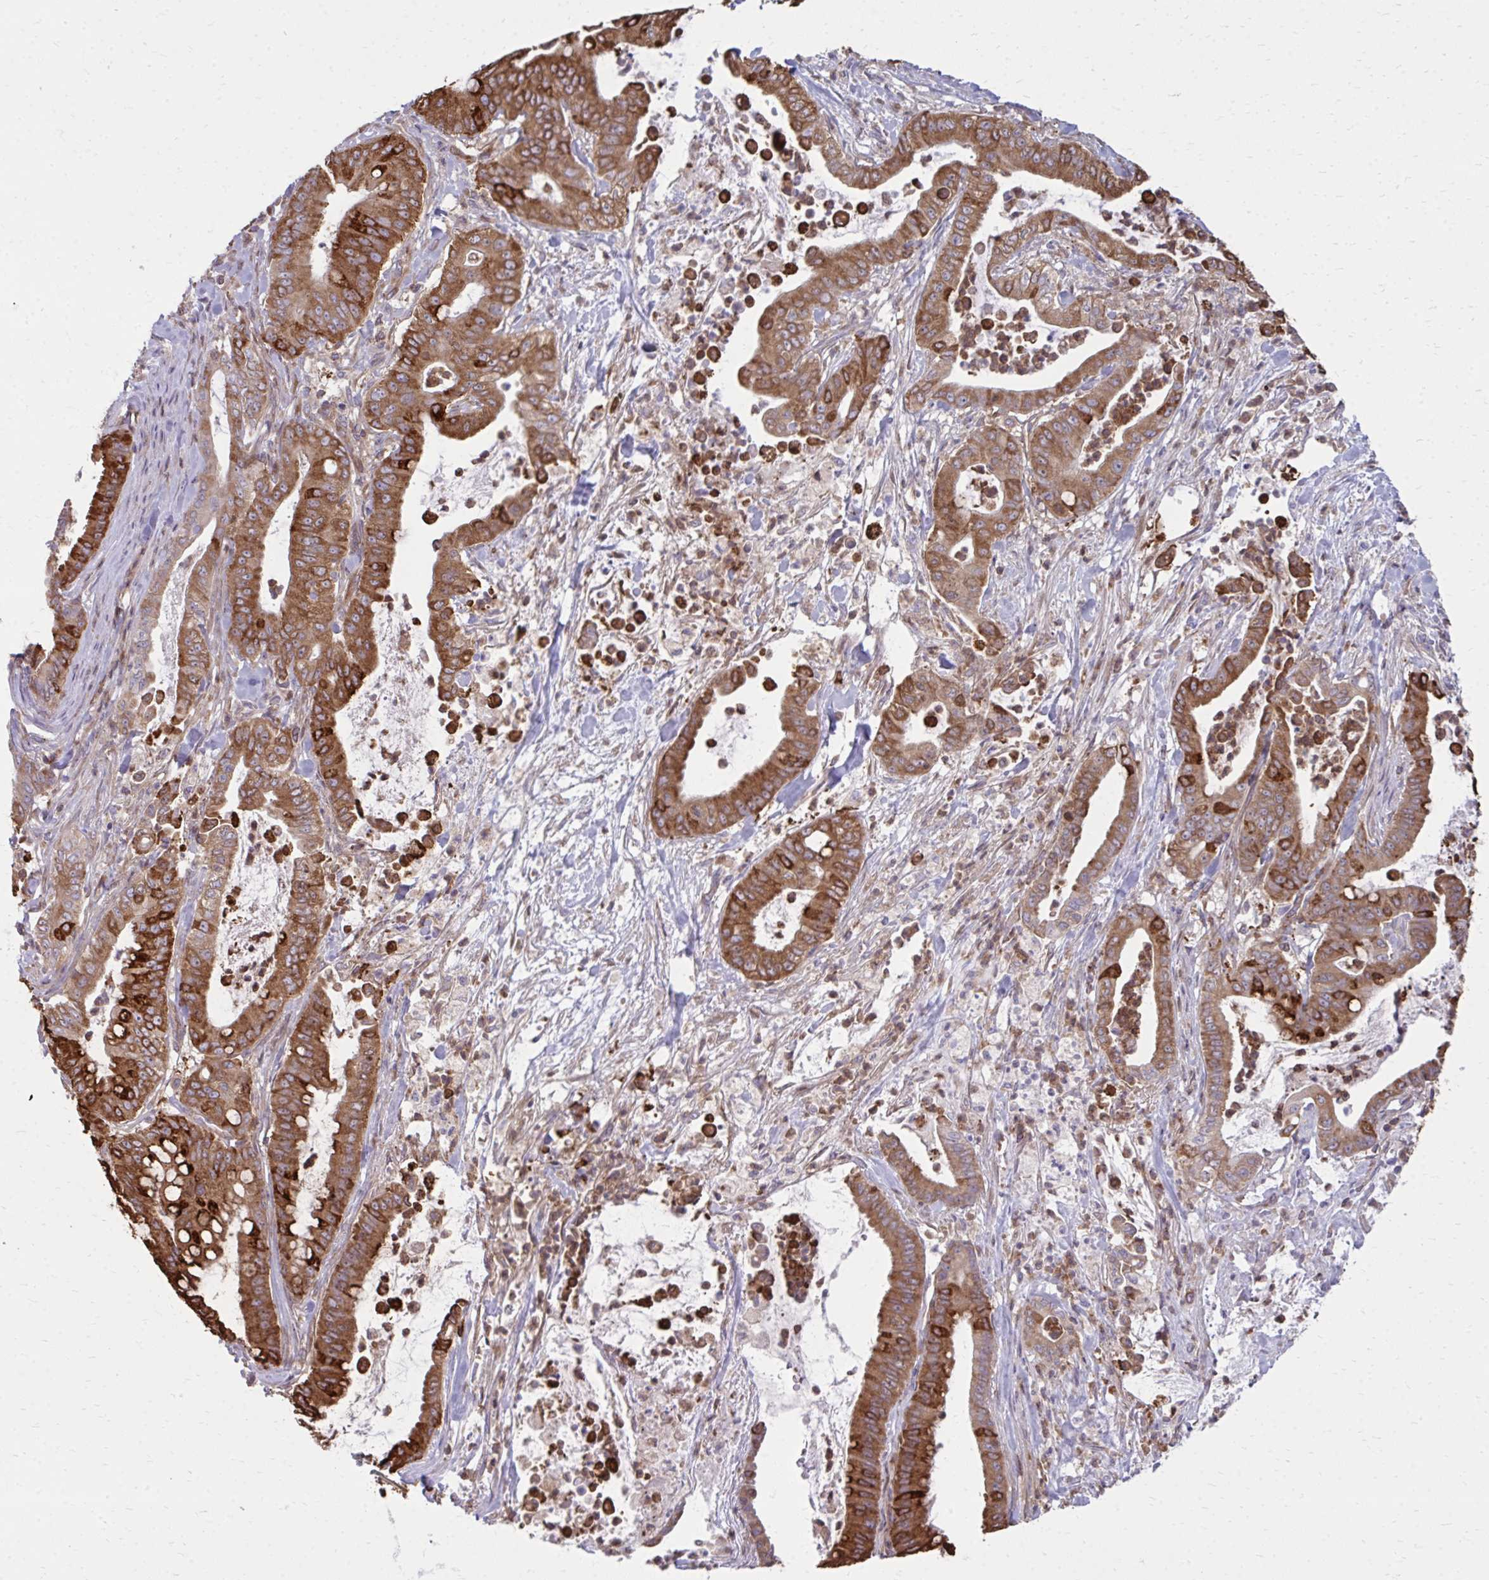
{"staining": {"intensity": "strong", "quantity": ">75%", "location": "cytoplasmic/membranous"}, "tissue": "pancreatic cancer", "cell_type": "Tumor cells", "image_type": "cancer", "snomed": [{"axis": "morphology", "description": "Adenocarcinoma, NOS"}, {"axis": "topography", "description": "Pancreas"}], "caption": "Immunohistochemical staining of human pancreatic adenocarcinoma displays high levels of strong cytoplasmic/membranous protein expression in approximately >75% of tumor cells.", "gene": "ASAP1", "patient": {"sex": "male", "age": 71}}